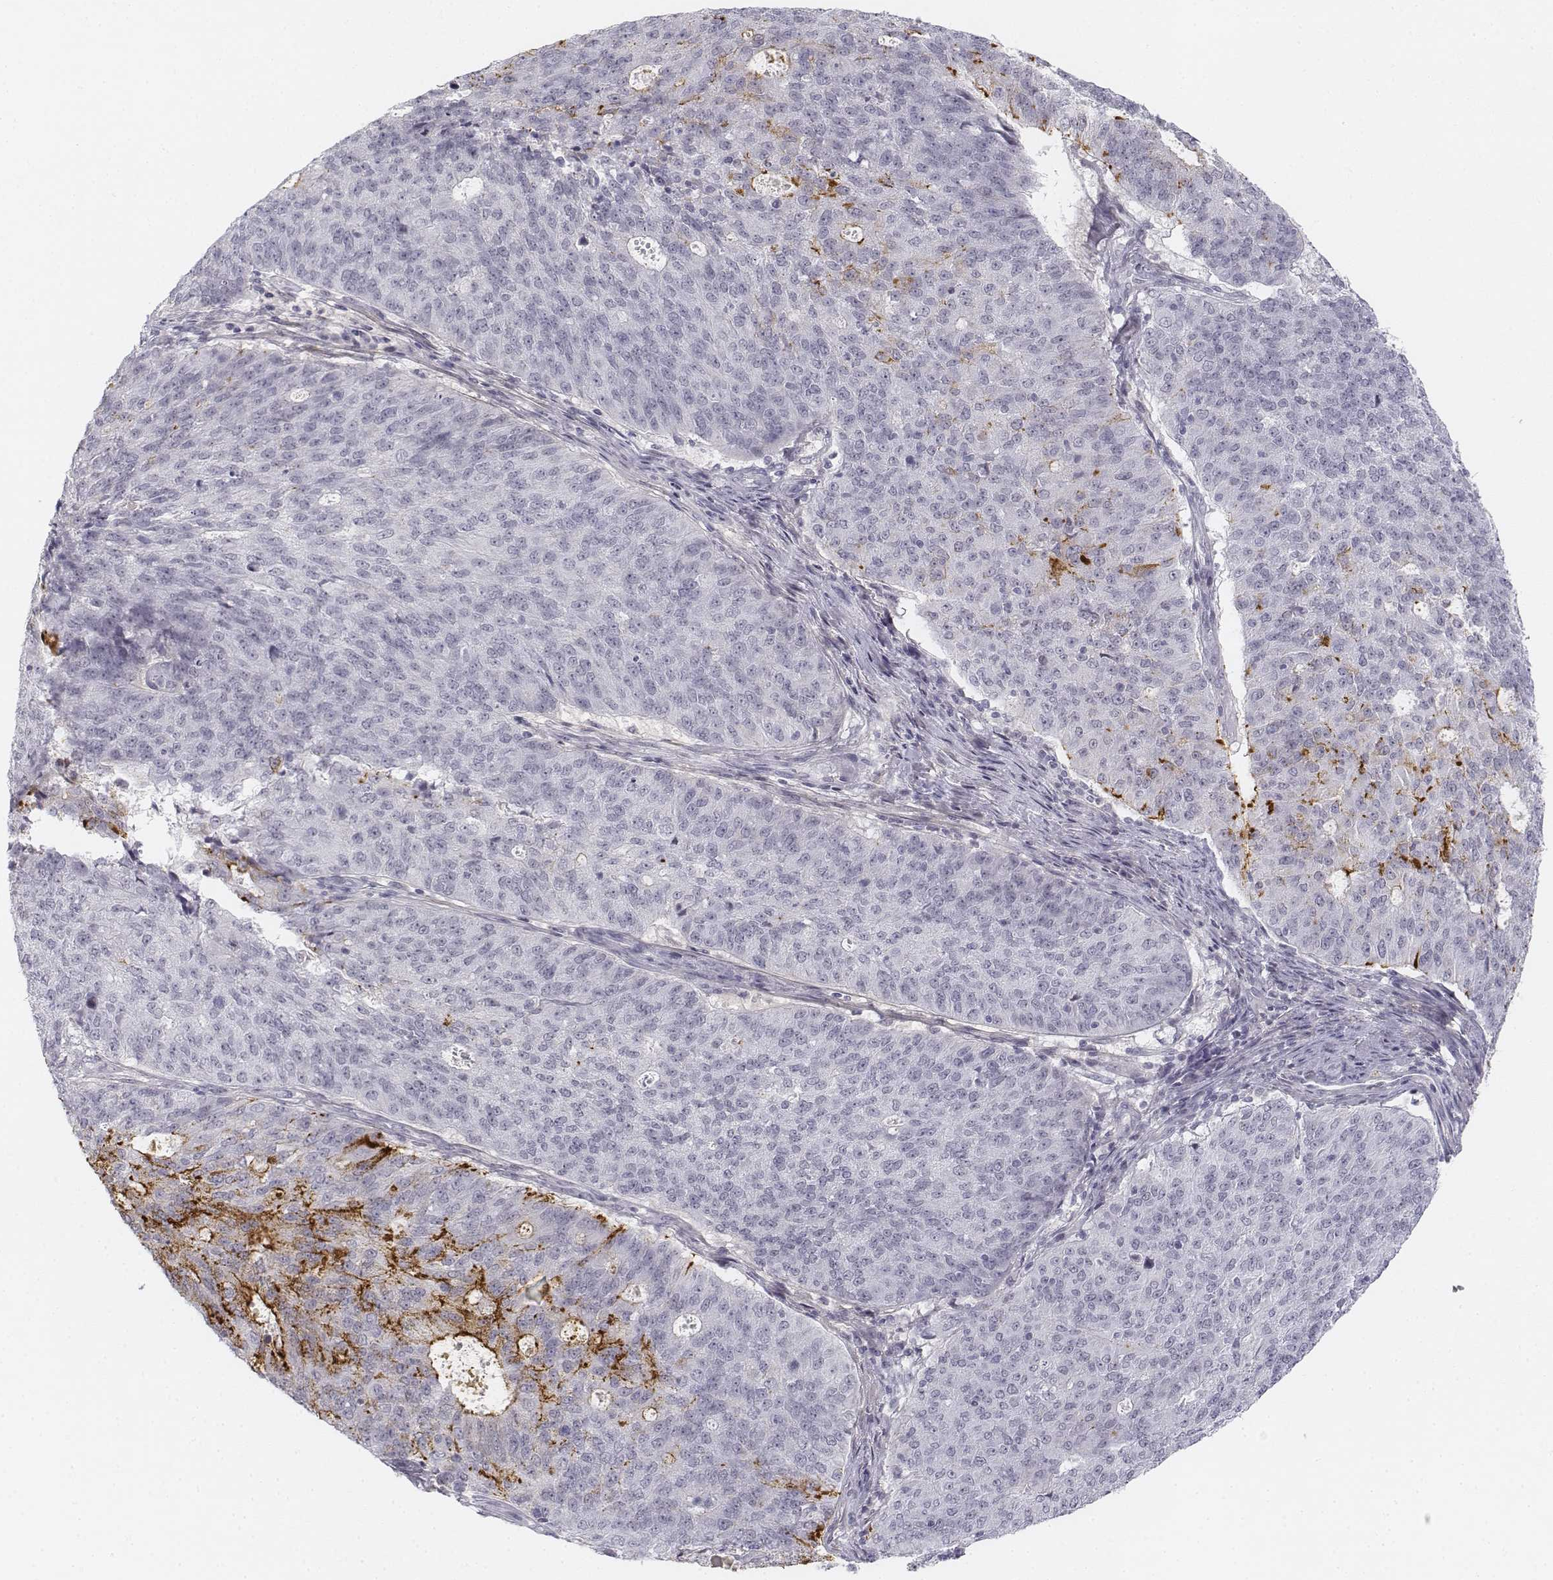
{"staining": {"intensity": "strong", "quantity": "<25%", "location": "cytoplasmic/membranous"}, "tissue": "endometrial cancer", "cell_type": "Tumor cells", "image_type": "cancer", "snomed": [{"axis": "morphology", "description": "Adenocarcinoma, NOS"}, {"axis": "topography", "description": "Endometrium"}], "caption": "This photomicrograph displays endometrial adenocarcinoma stained with immunohistochemistry to label a protein in brown. The cytoplasmic/membranous of tumor cells show strong positivity for the protein. Nuclei are counter-stained blue.", "gene": "KRT84", "patient": {"sex": "female", "age": 82}}